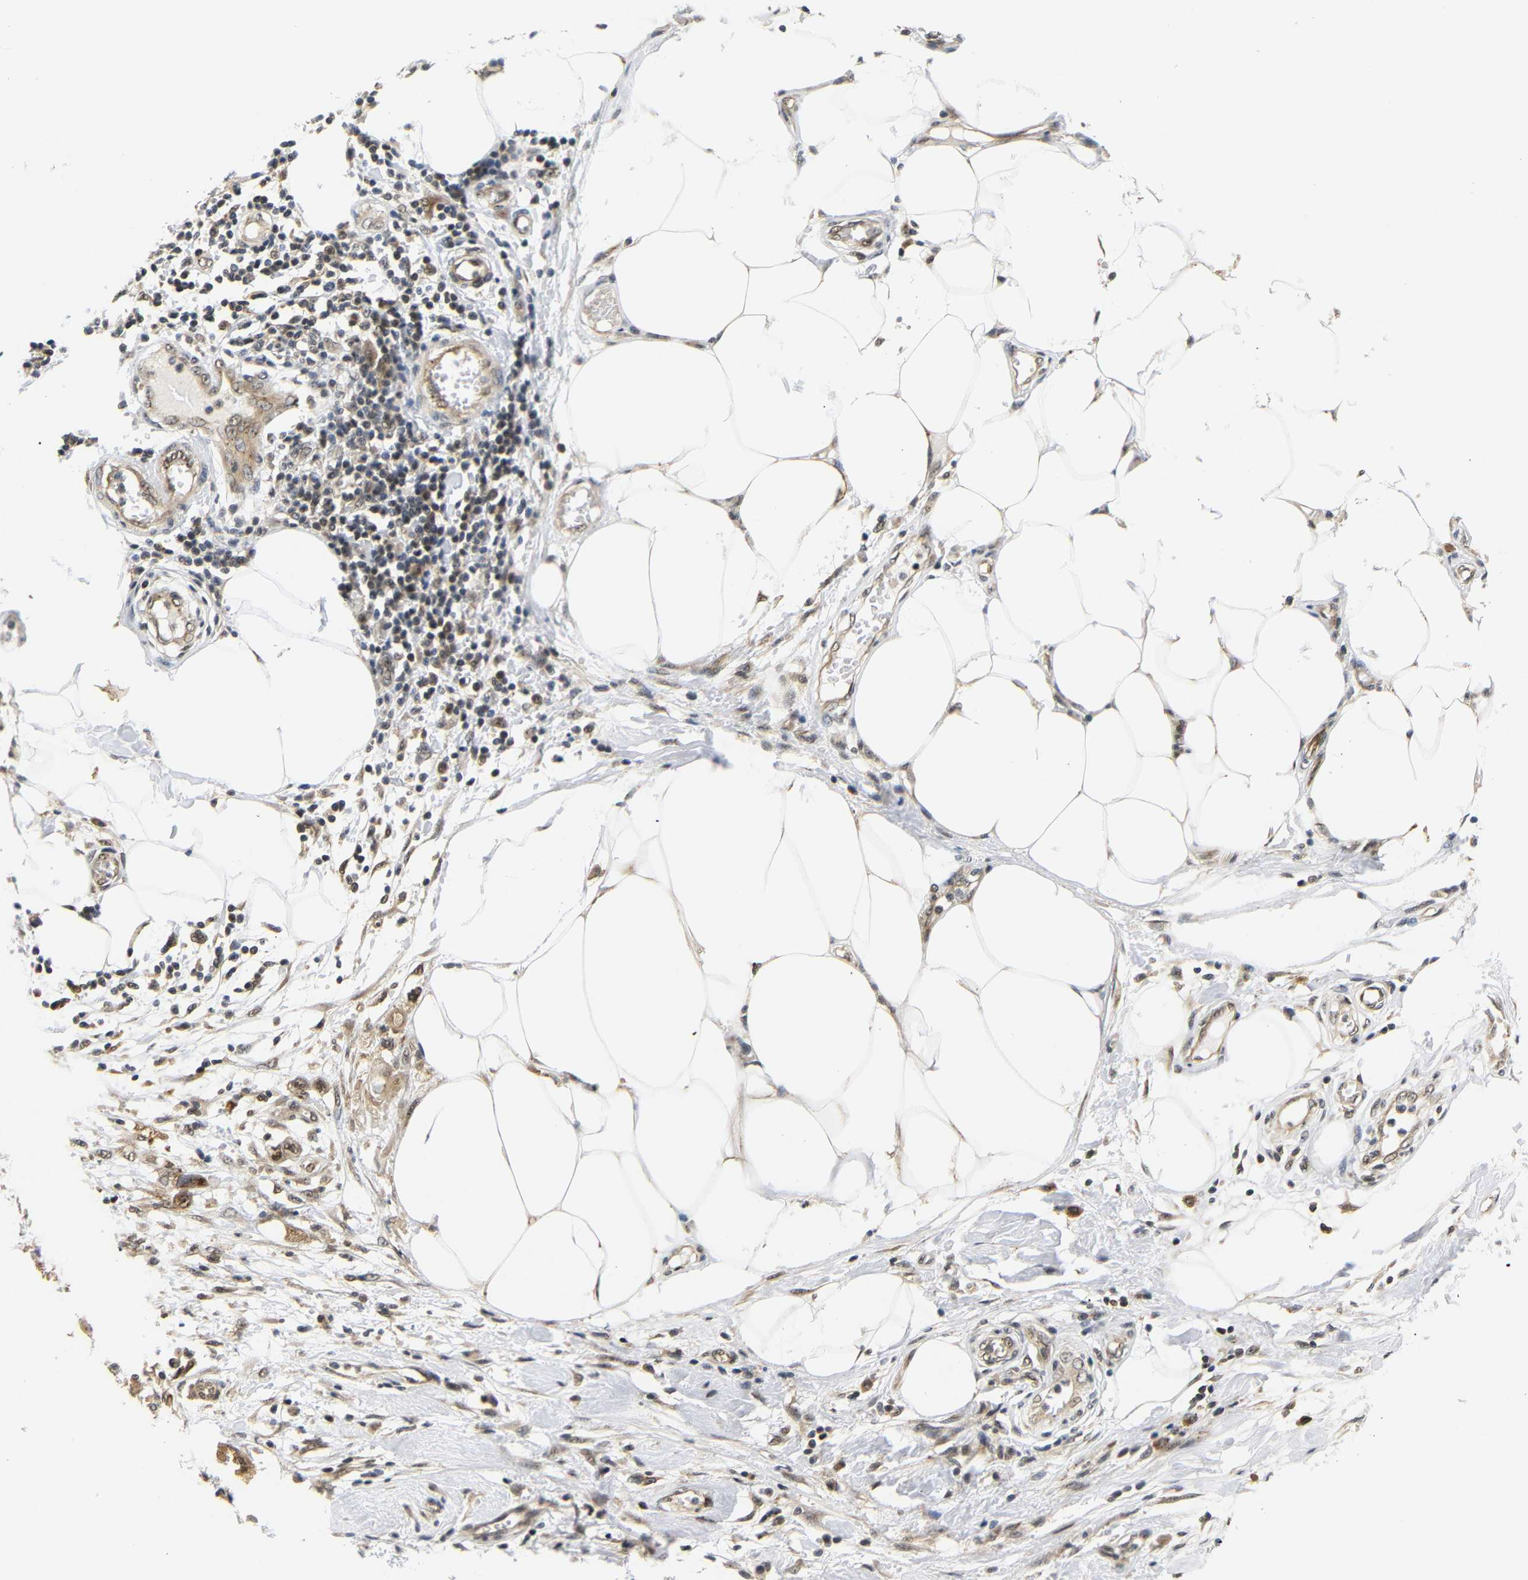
{"staining": {"intensity": "moderate", "quantity": ">75%", "location": "cytoplasmic/membranous,nuclear"}, "tissue": "endometrial cancer", "cell_type": "Tumor cells", "image_type": "cancer", "snomed": [{"axis": "morphology", "description": "Adenocarcinoma, NOS"}, {"axis": "topography", "description": "Endometrium"}], "caption": "The immunohistochemical stain shows moderate cytoplasmic/membranous and nuclear staining in tumor cells of adenocarcinoma (endometrial) tissue.", "gene": "GJA5", "patient": {"sex": "female", "age": 67}}